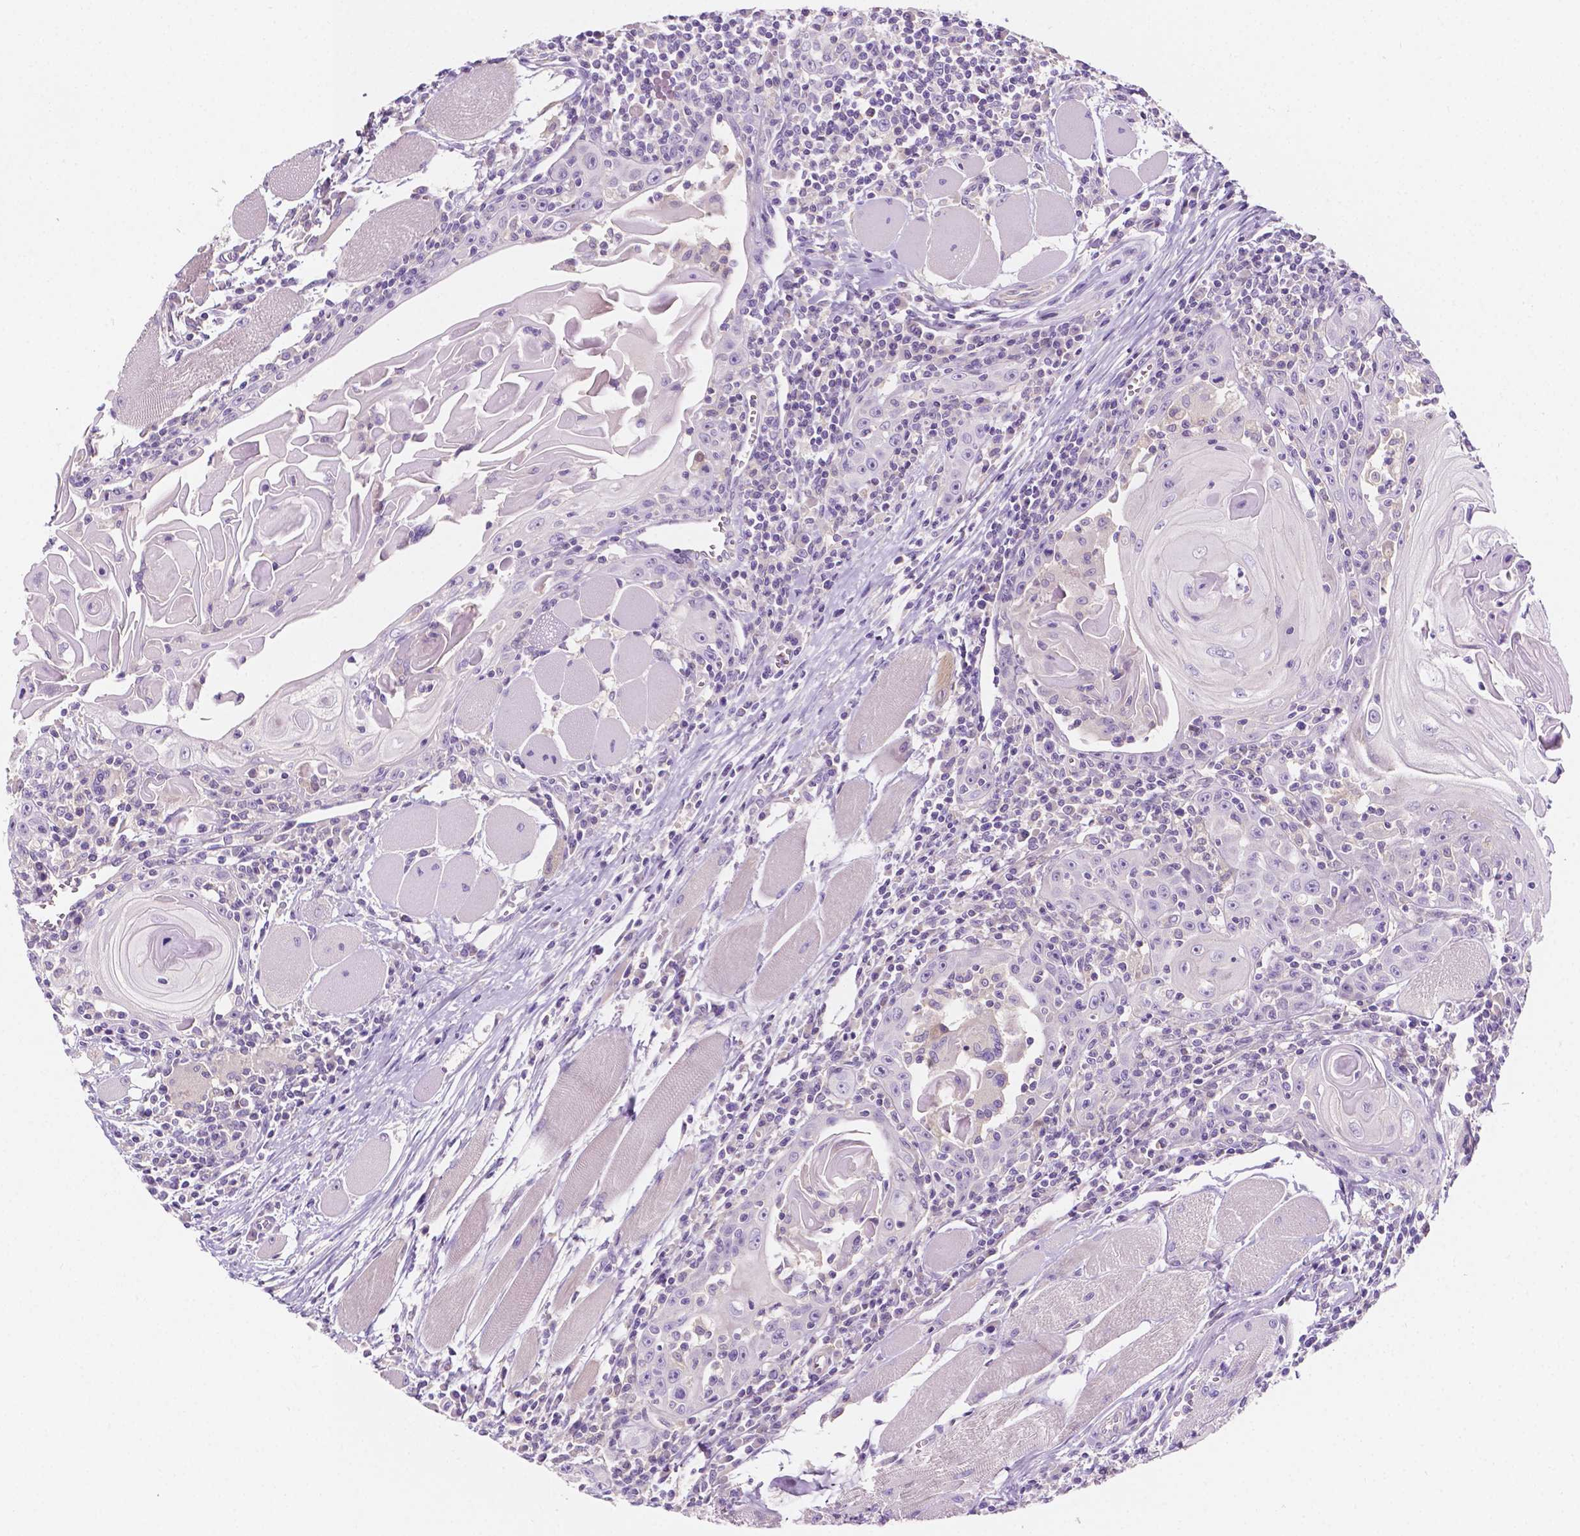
{"staining": {"intensity": "negative", "quantity": "none", "location": "none"}, "tissue": "head and neck cancer", "cell_type": "Tumor cells", "image_type": "cancer", "snomed": [{"axis": "morphology", "description": "Normal tissue, NOS"}, {"axis": "morphology", "description": "Squamous cell carcinoma, NOS"}, {"axis": "topography", "description": "Oral tissue"}, {"axis": "topography", "description": "Head-Neck"}], "caption": "The IHC micrograph has no significant staining in tumor cells of head and neck cancer tissue.", "gene": "SIRT2", "patient": {"sex": "male", "age": 52}}